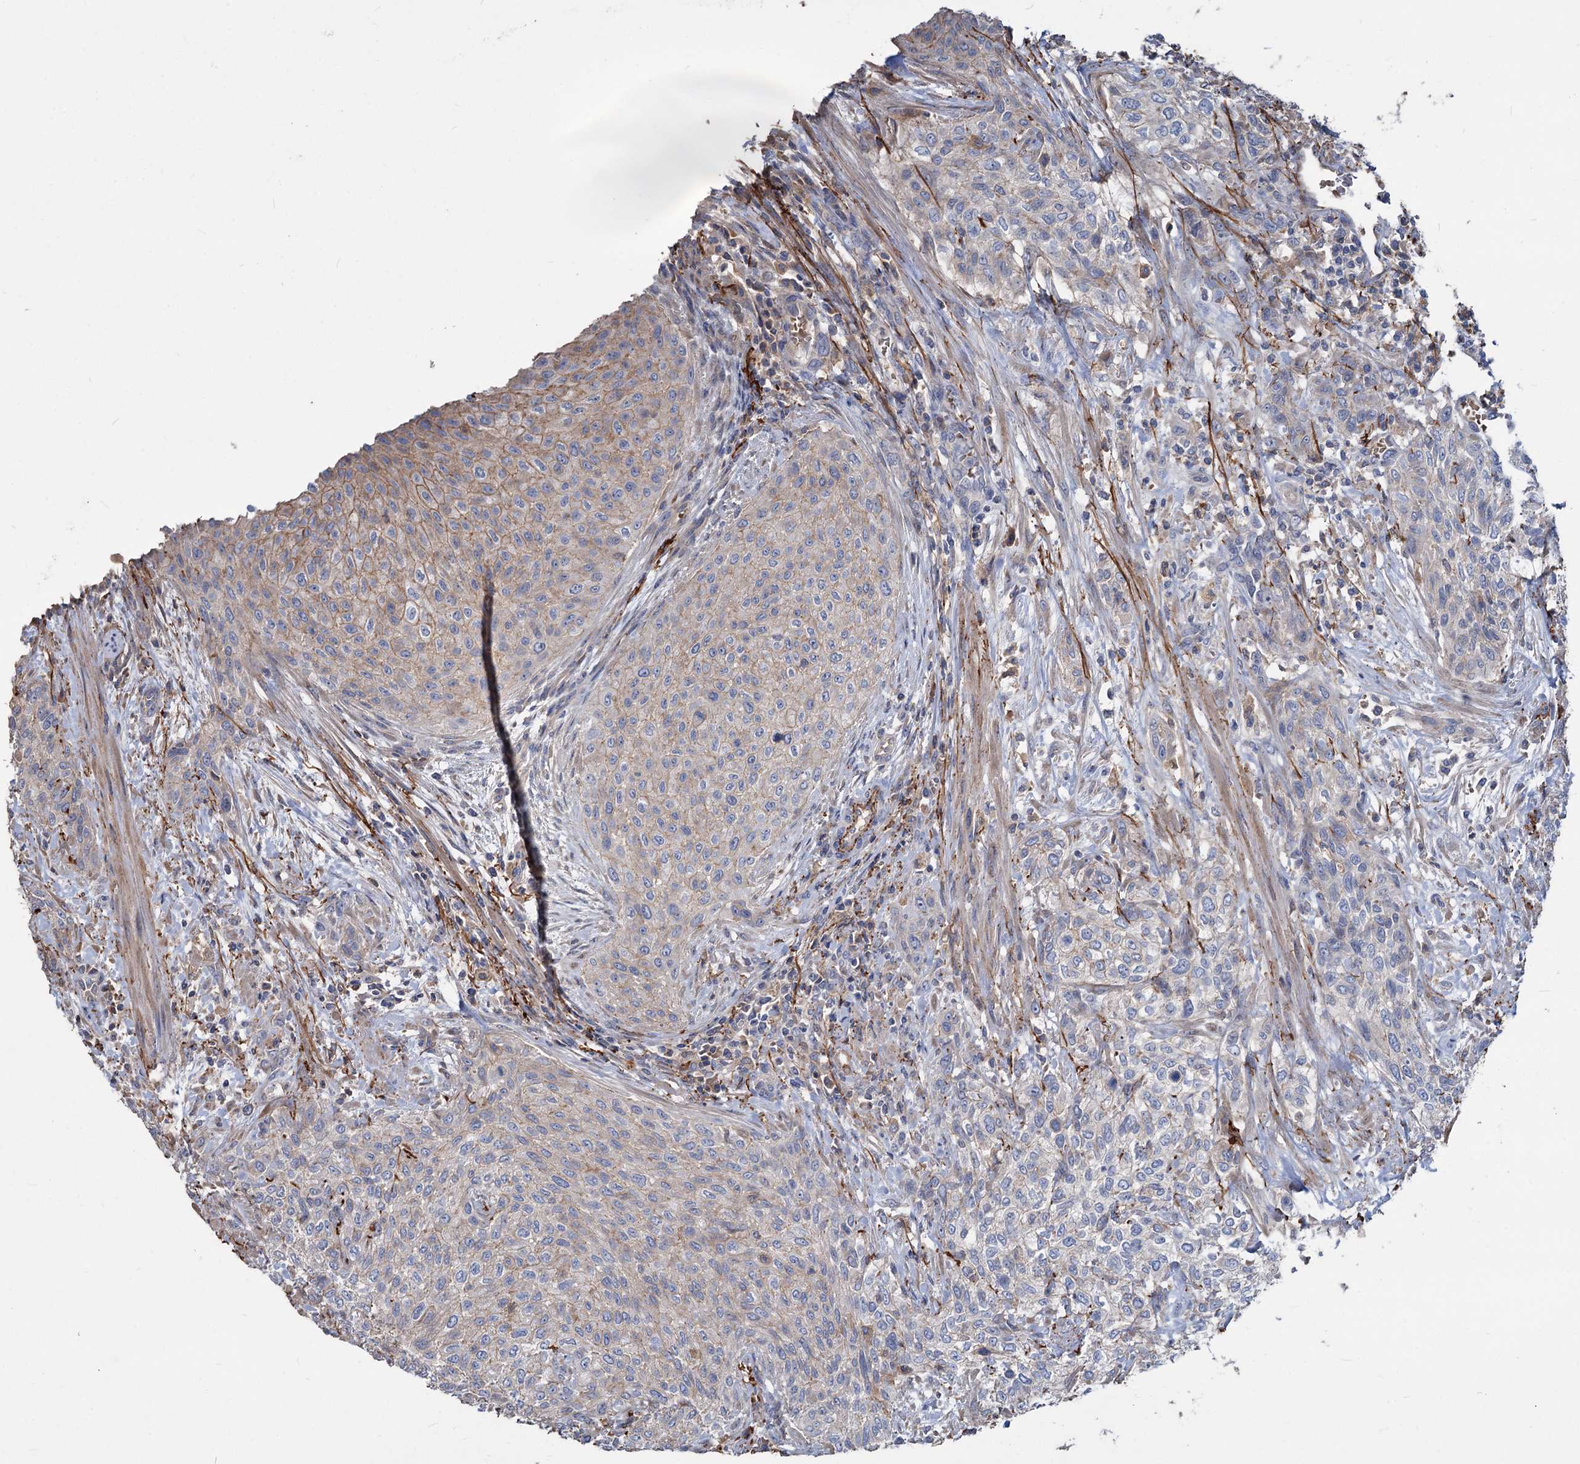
{"staining": {"intensity": "weak", "quantity": "<25%", "location": "cytoplasmic/membranous"}, "tissue": "urothelial cancer", "cell_type": "Tumor cells", "image_type": "cancer", "snomed": [{"axis": "morphology", "description": "Normal tissue, NOS"}, {"axis": "morphology", "description": "Urothelial carcinoma, NOS"}, {"axis": "topography", "description": "Urinary bladder"}, {"axis": "topography", "description": "Peripheral nerve tissue"}], "caption": "Tumor cells show no significant protein expression in urothelial cancer. (Stains: DAB IHC with hematoxylin counter stain, Microscopy: brightfield microscopy at high magnification).", "gene": "URAD", "patient": {"sex": "male", "age": 35}}